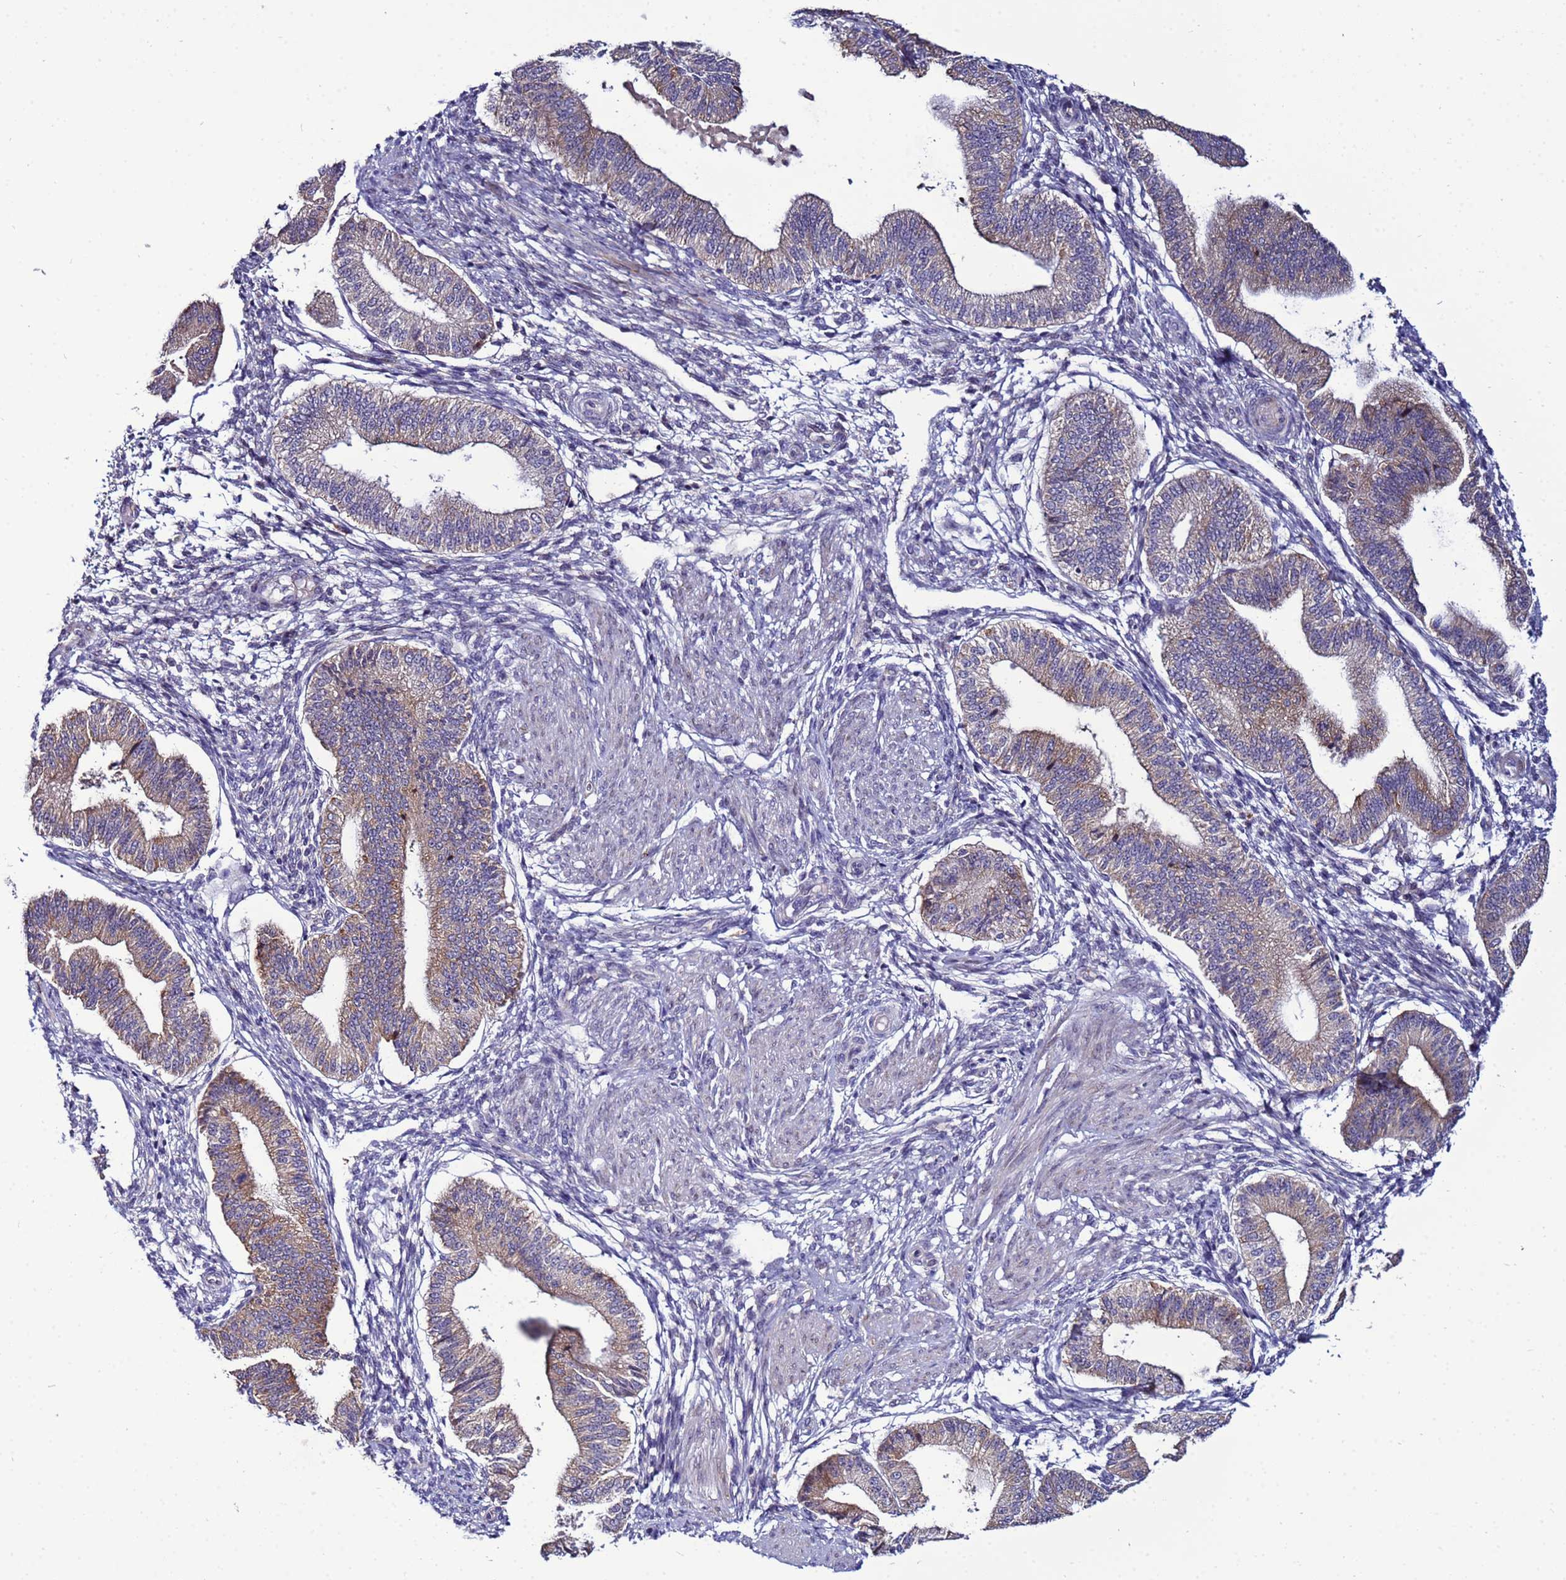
{"staining": {"intensity": "negative", "quantity": "none", "location": "none"}, "tissue": "endometrium", "cell_type": "Cells in endometrial stroma", "image_type": "normal", "snomed": [{"axis": "morphology", "description": "Normal tissue, NOS"}, {"axis": "topography", "description": "Endometrium"}], "caption": "There is no significant expression in cells in endometrial stroma of endometrium. The staining is performed using DAB (3,3'-diaminobenzidine) brown chromogen with nuclei counter-stained in using hematoxylin.", "gene": "NOL8", "patient": {"sex": "female", "age": 39}}